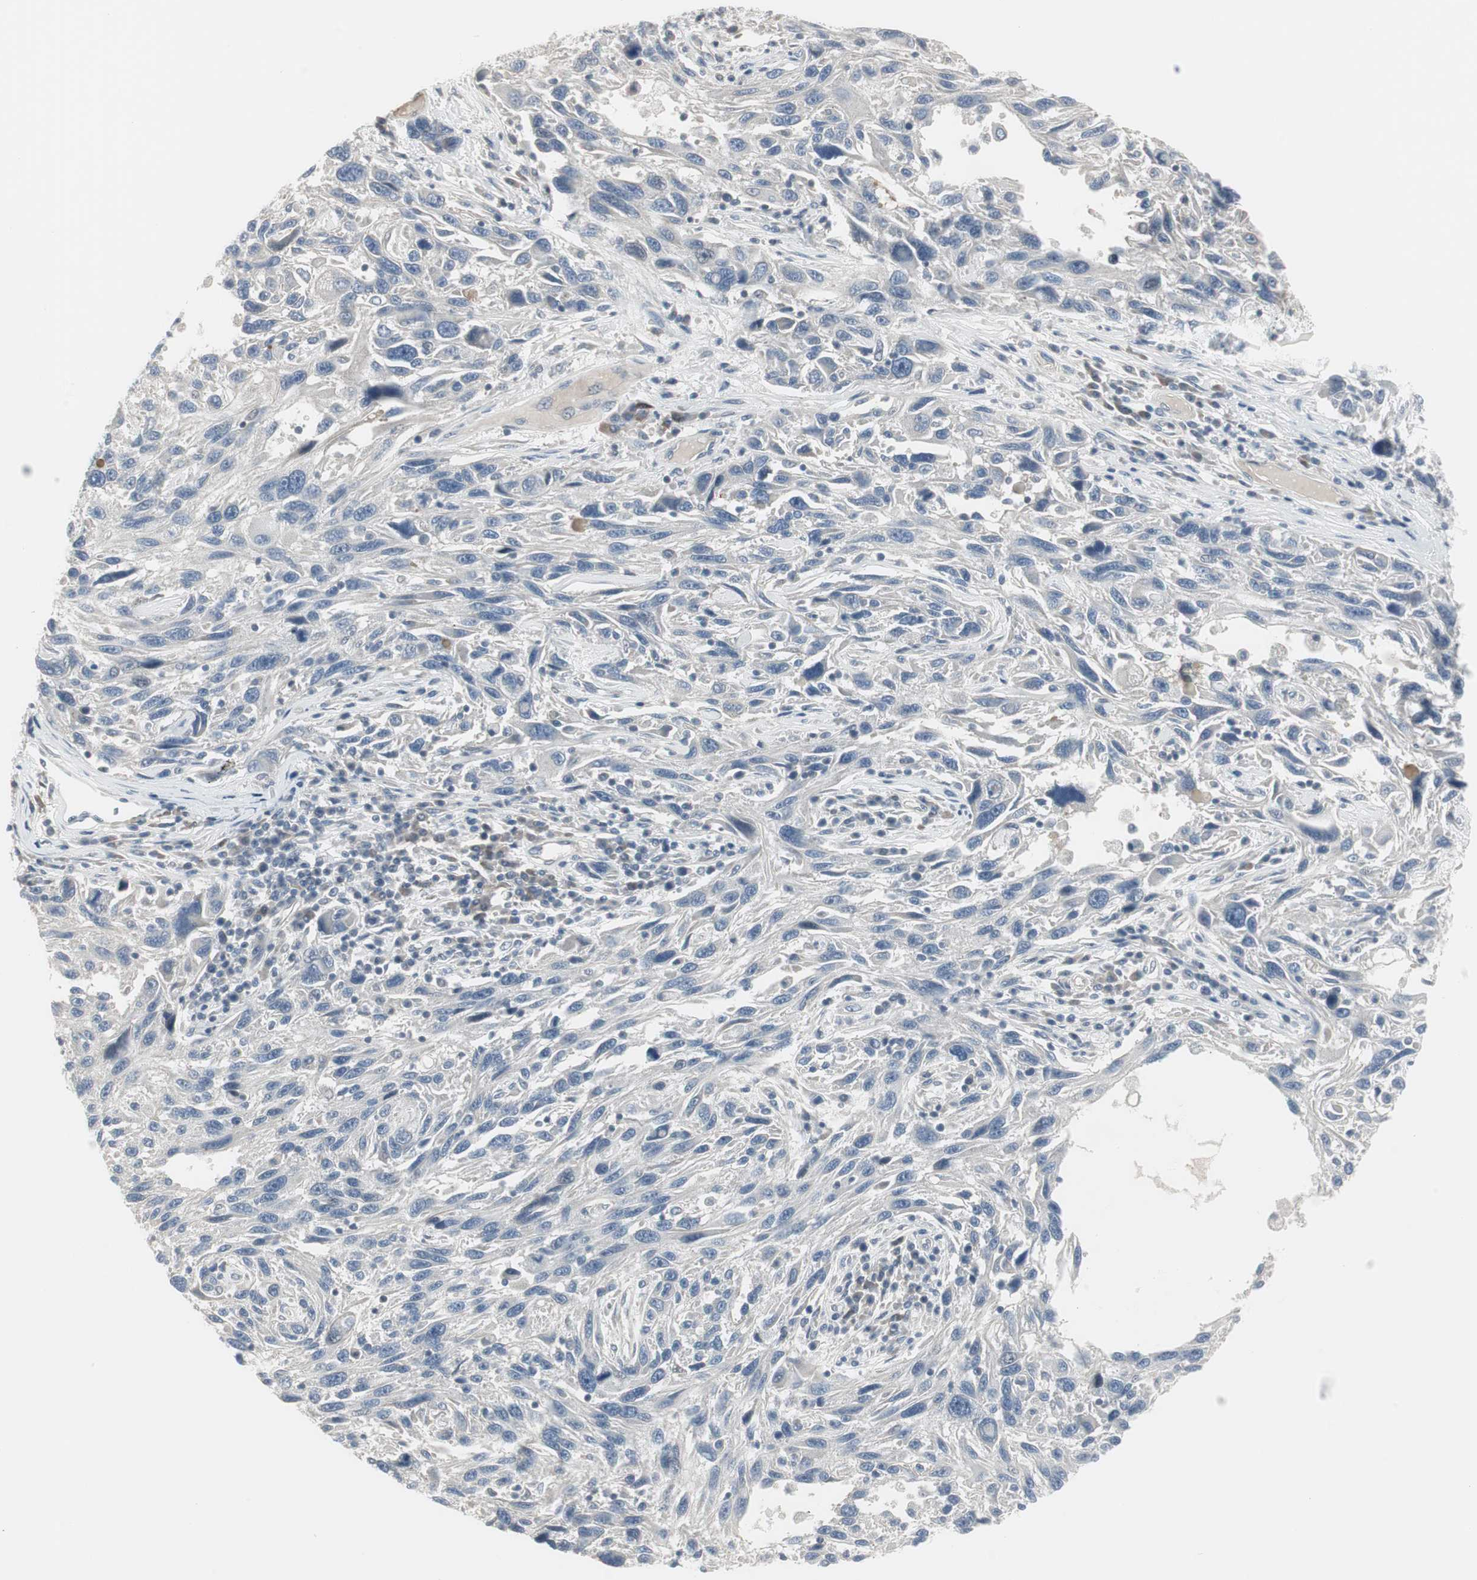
{"staining": {"intensity": "negative", "quantity": "none", "location": "none"}, "tissue": "melanoma", "cell_type": "Tumor cells", "image_type": "cancer", "snomed": [{"axis": "morphology", "description": "Malignant melanoma, NOS"}, {"axis": "topography", "description": "Skin"}], "caption": "A high-resolution histopathology image shows IHC staining of melanoma, which demonstrates no significant expression in tumor cells. Brightfield microscopy of IHC stained with DAB (3,3'-diaminobenzidine) (brown) and hematoxylin (blue), captured at high magnification.", "gene": "DMPK", "patient": {"sex": "male", "age": 53}}